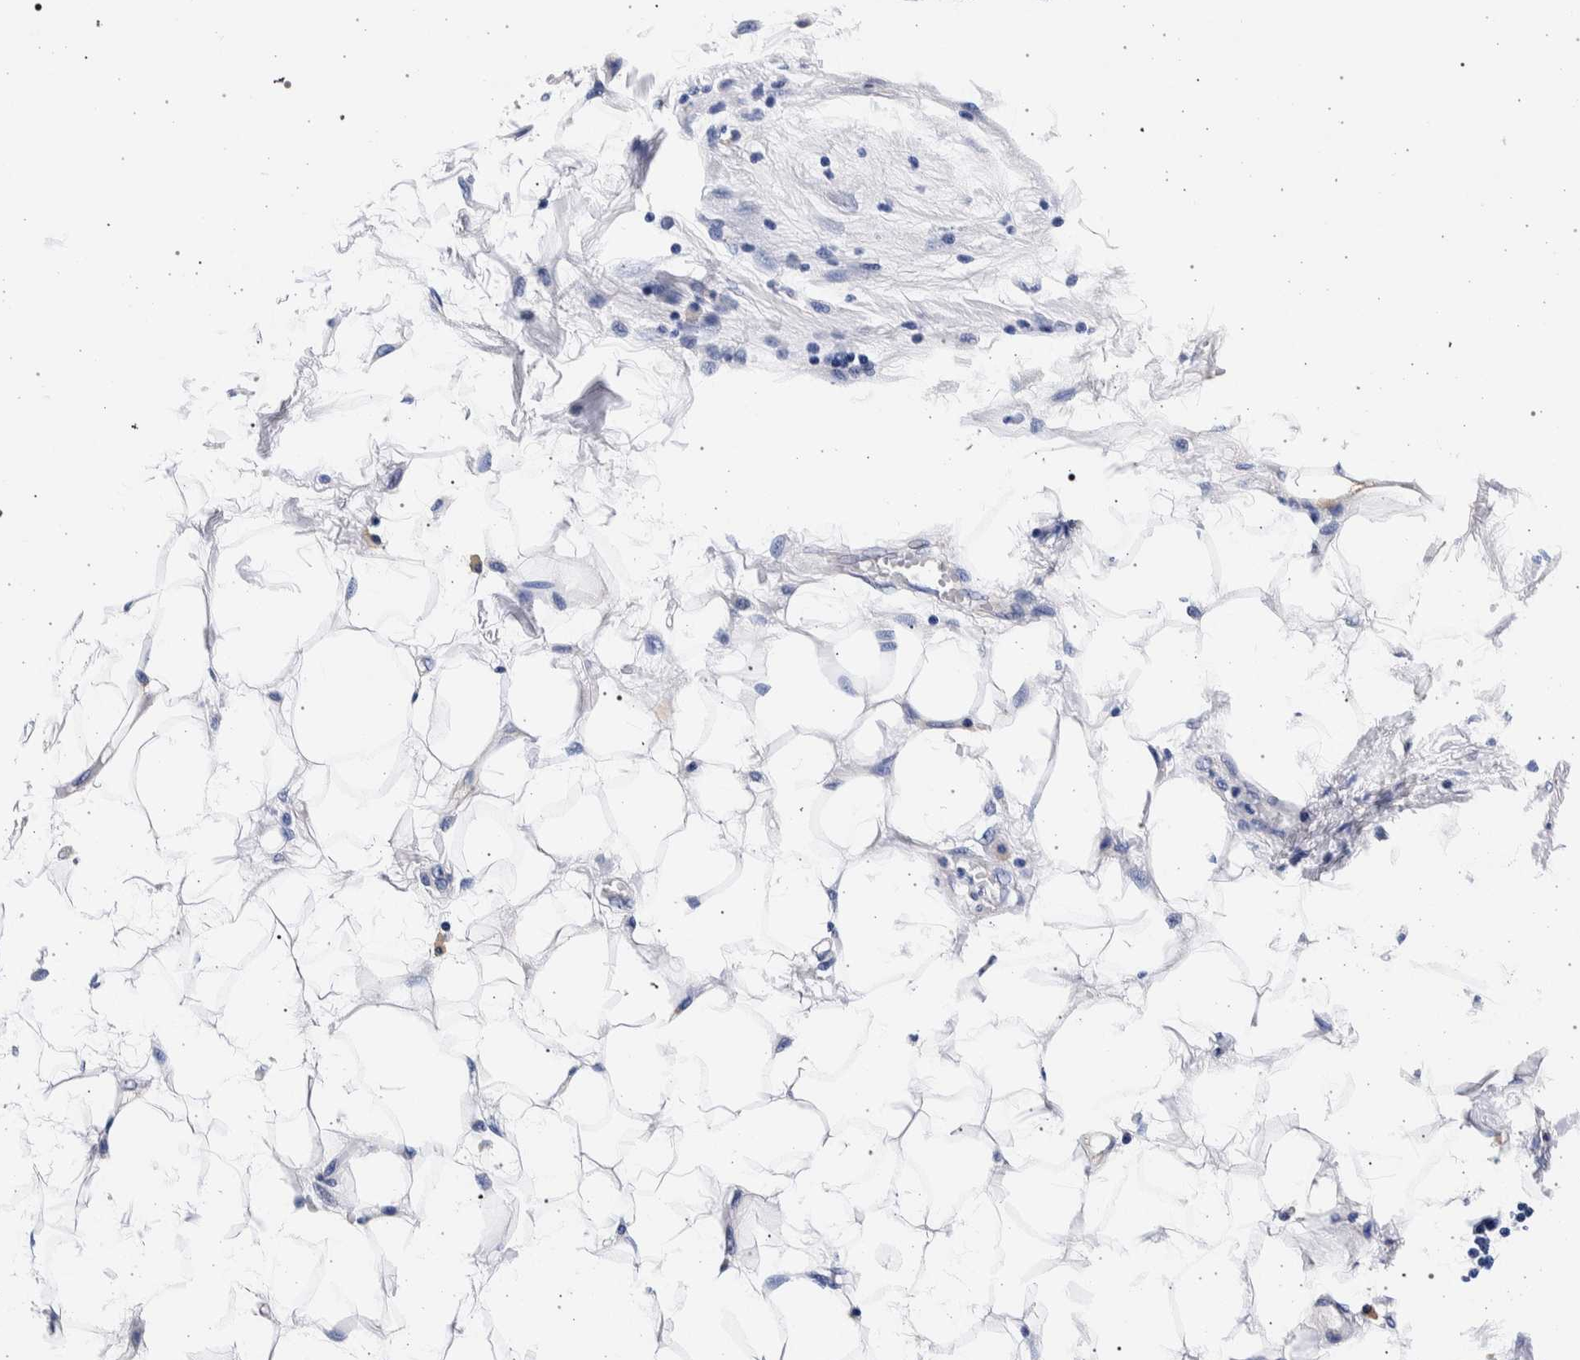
{"staining": {"intensity": "negative", "quantity": "none", "location": "none"}, "tissue": "adipose tissue", "cell_type": "Adipocytes", "image_type": "normal", "snomed": [{"axis": "morphology", "description": "Normal tissue, NOS"}, {"axis": "morphology", "description": "Adenocarcinoma, NOS"}, {"axis": "topography", "description": "Duodenum"}, {"axis": "topography", "description": "Peripheral nerve tissue"}], "caption": "Adipocytes show no significant staining in normal adipose tissue.", "gene": "NIBAN2", "patient": {"sex": "female", "age": 60}}